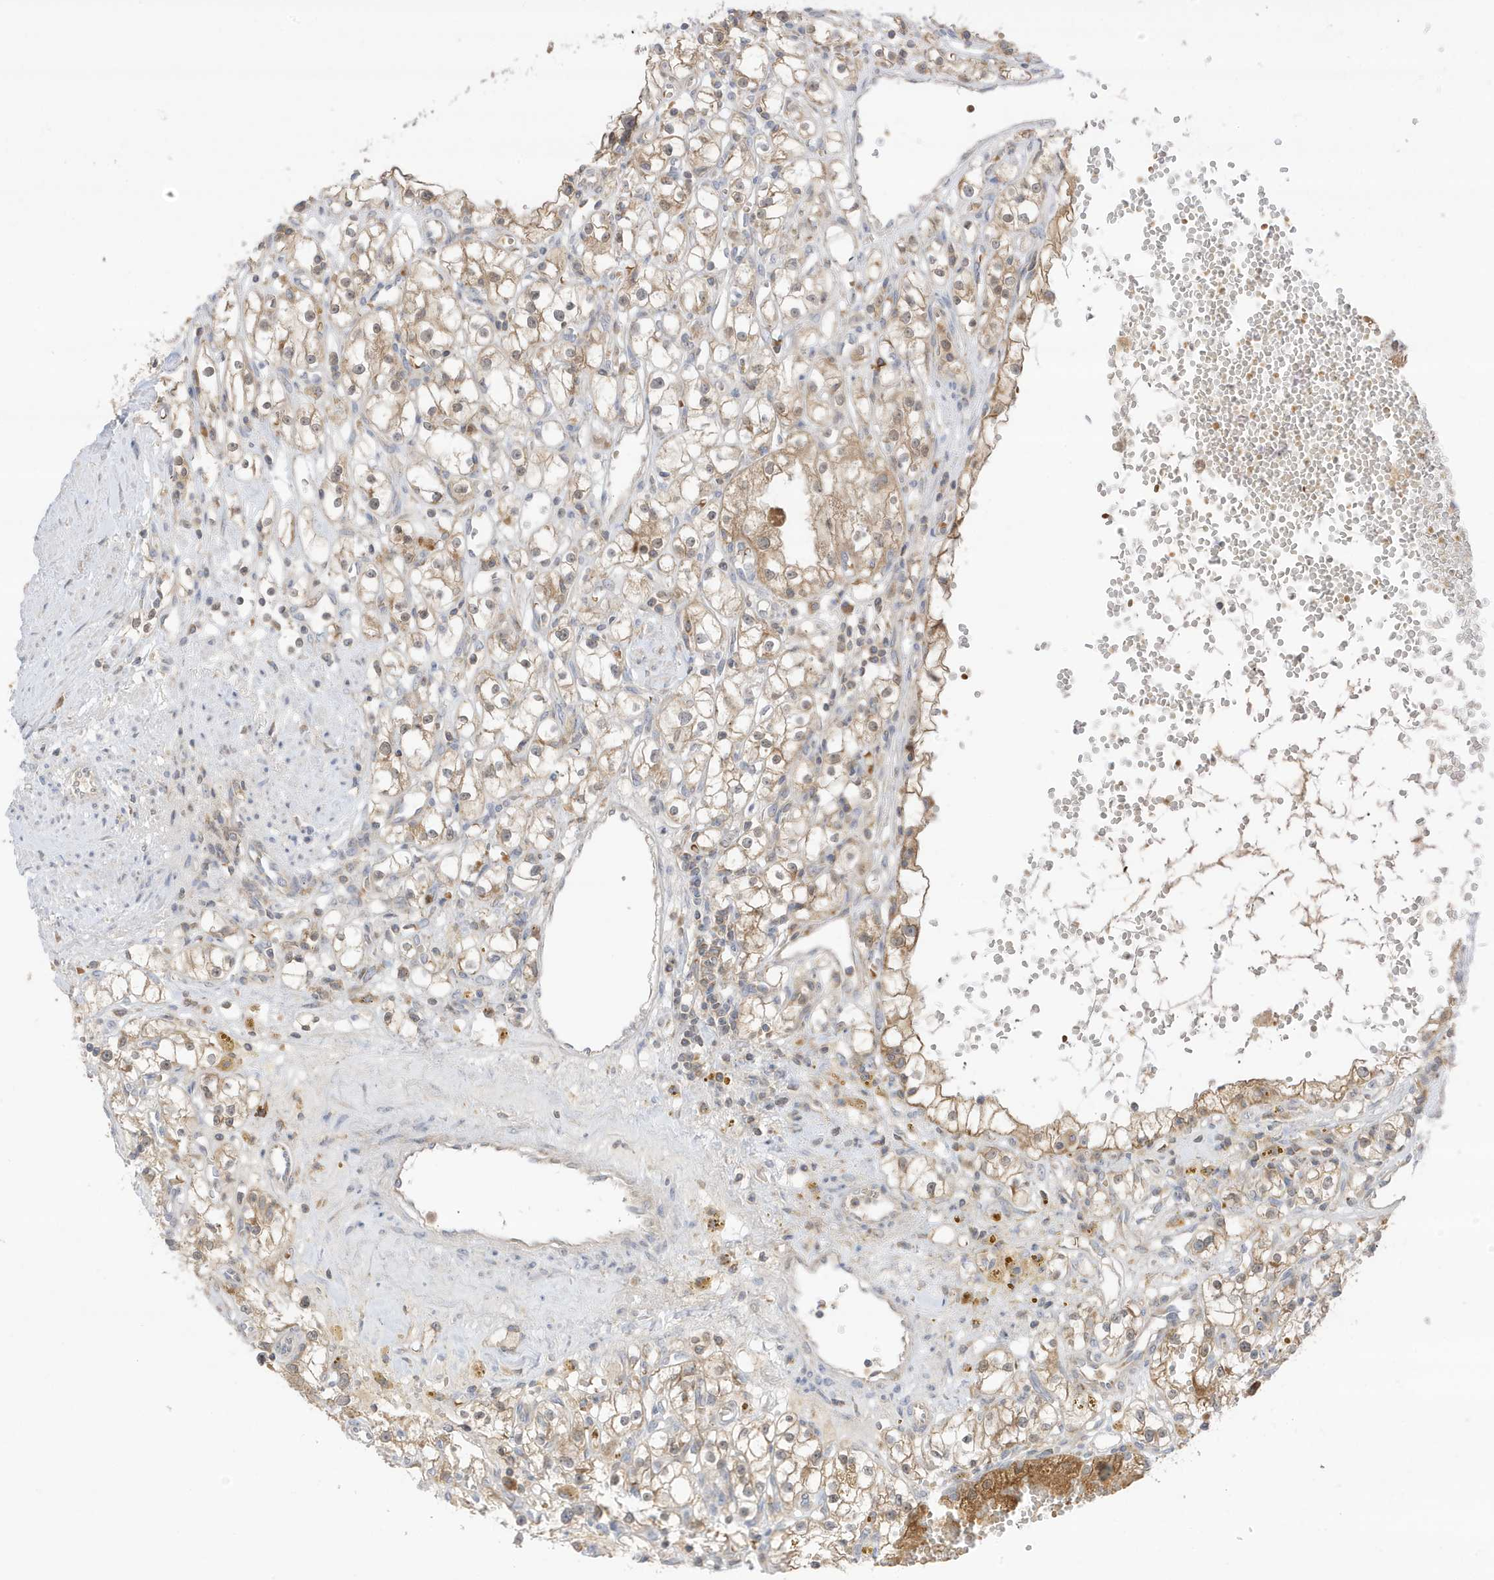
{"staining": {"intensity": "moderate", "quantity": ">75%", "location": "cytoplasmic/membranous"}, "tissue": "renal cancer", "cell_type": "Tumor cells", "image_type": "cancer", "snomed": [{"axis": "morphology", "description": "Adenocarcinoma, NOS"}, {"axis": "topography", "description": "Kidney"}], "caption": "A micrograph of human renal cancer (adenocarcinoma) stained for a protein exhibits moderate cytoplasmic/membranous brown staining in tumor cells. (DAB IHC, brown staining for protein, blue staining for nuclei).", "gene": "NPPC", "patient": {"sex": "male", "age": 56}}